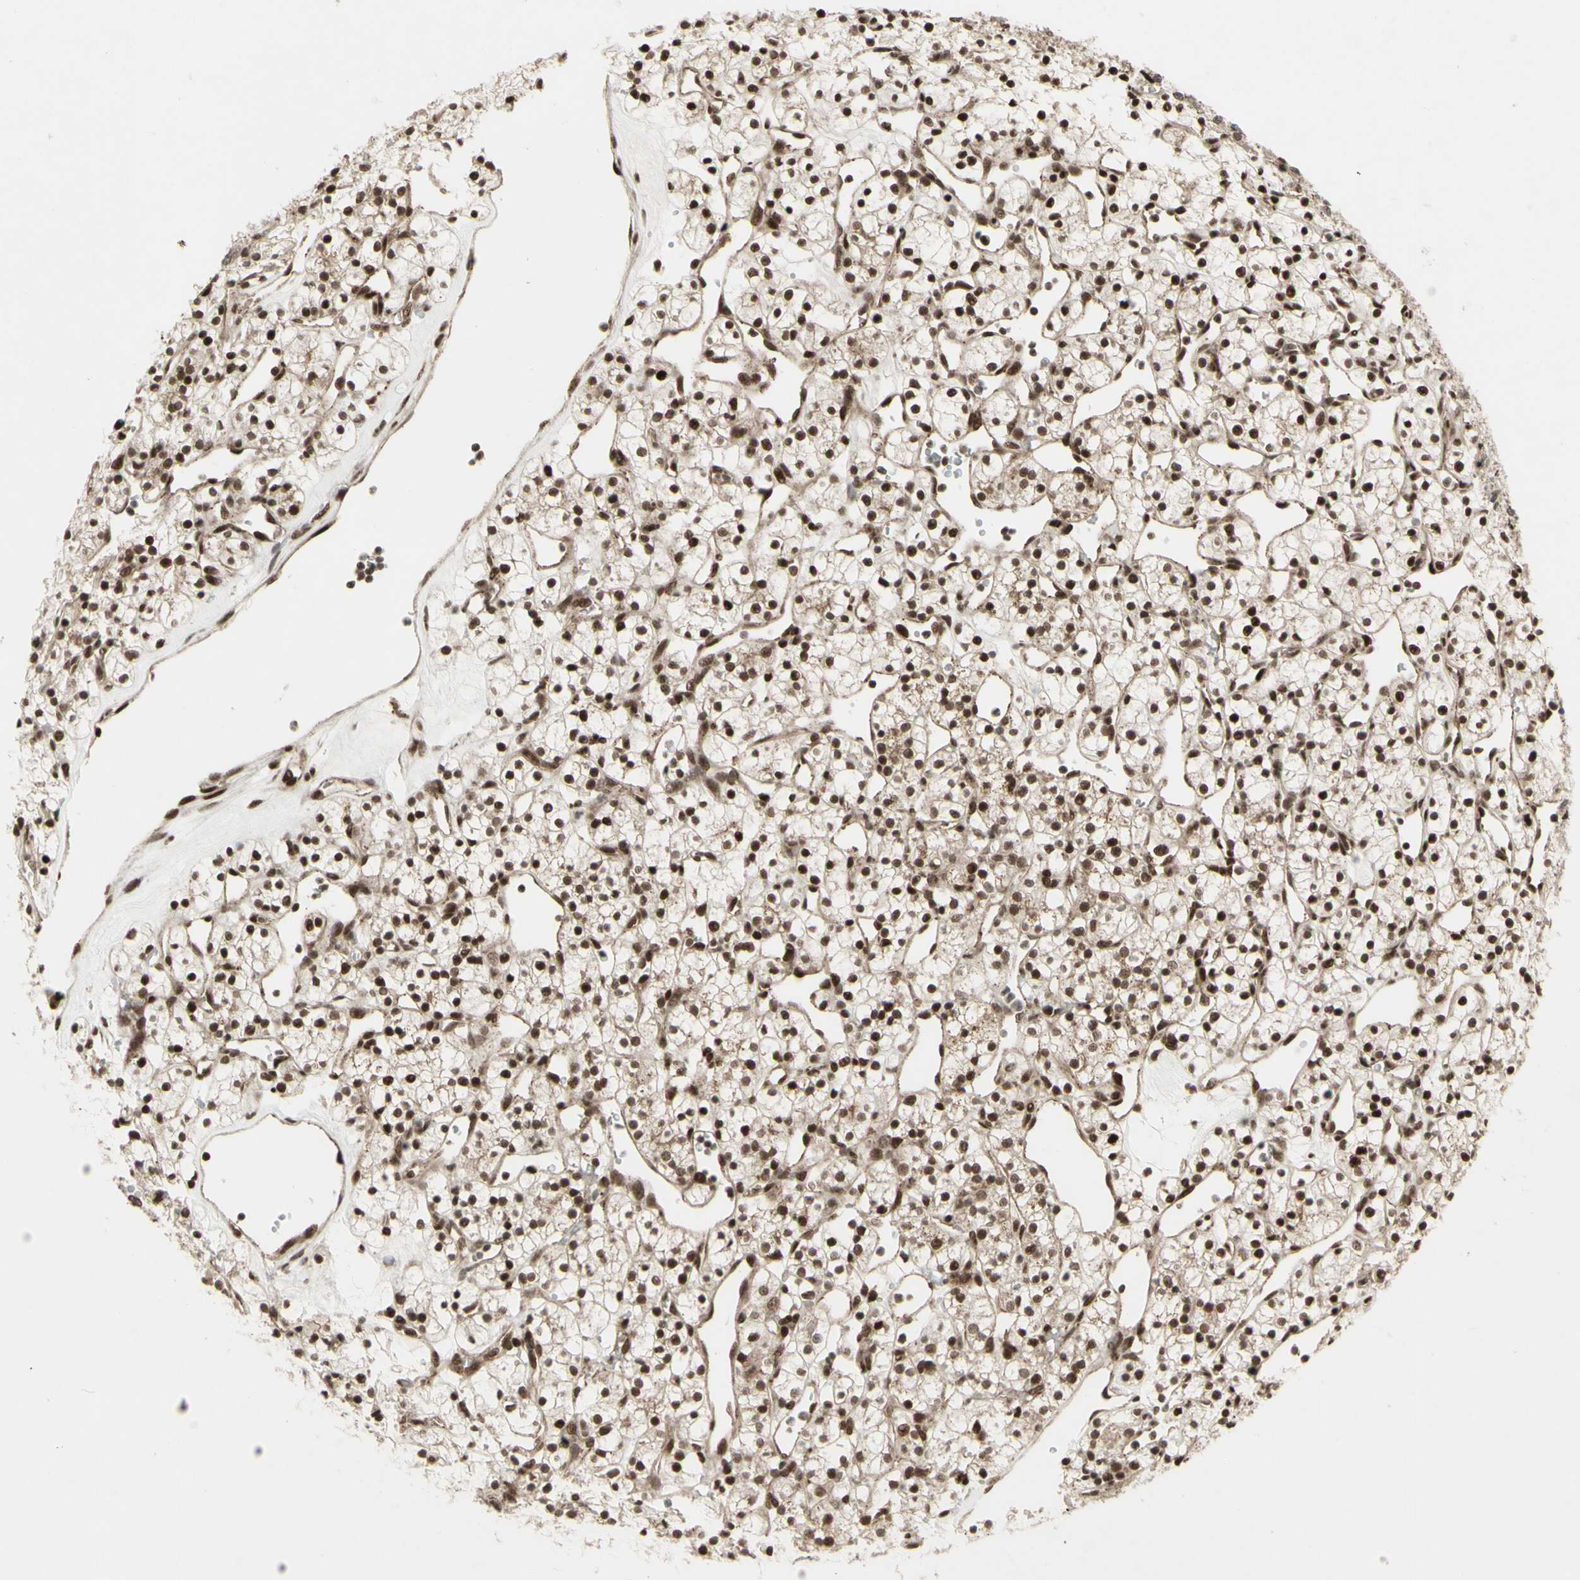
{"staining": {"intensity": "strong", "quantity": ">75%", "location": "cytoplasmic/membranous,nuclear"}, "tissue": "renal cancer", "cell_type": "Tumor cells", "image_type": "cancer", "snomed": [{"axis": "morphology", "description": "Adenocarcinoma, NOS"}, {"axis": "topography", "description": "Kidney"}], "caption": "The histopathology image reveals a brown stain indicating the presence of a protein in the cytoplasmic/membranous and nuclear of tumor cells in renal adenocarcinoma.", "gene": "CBX1", "patient": {"sex": "female", "age": 60}}